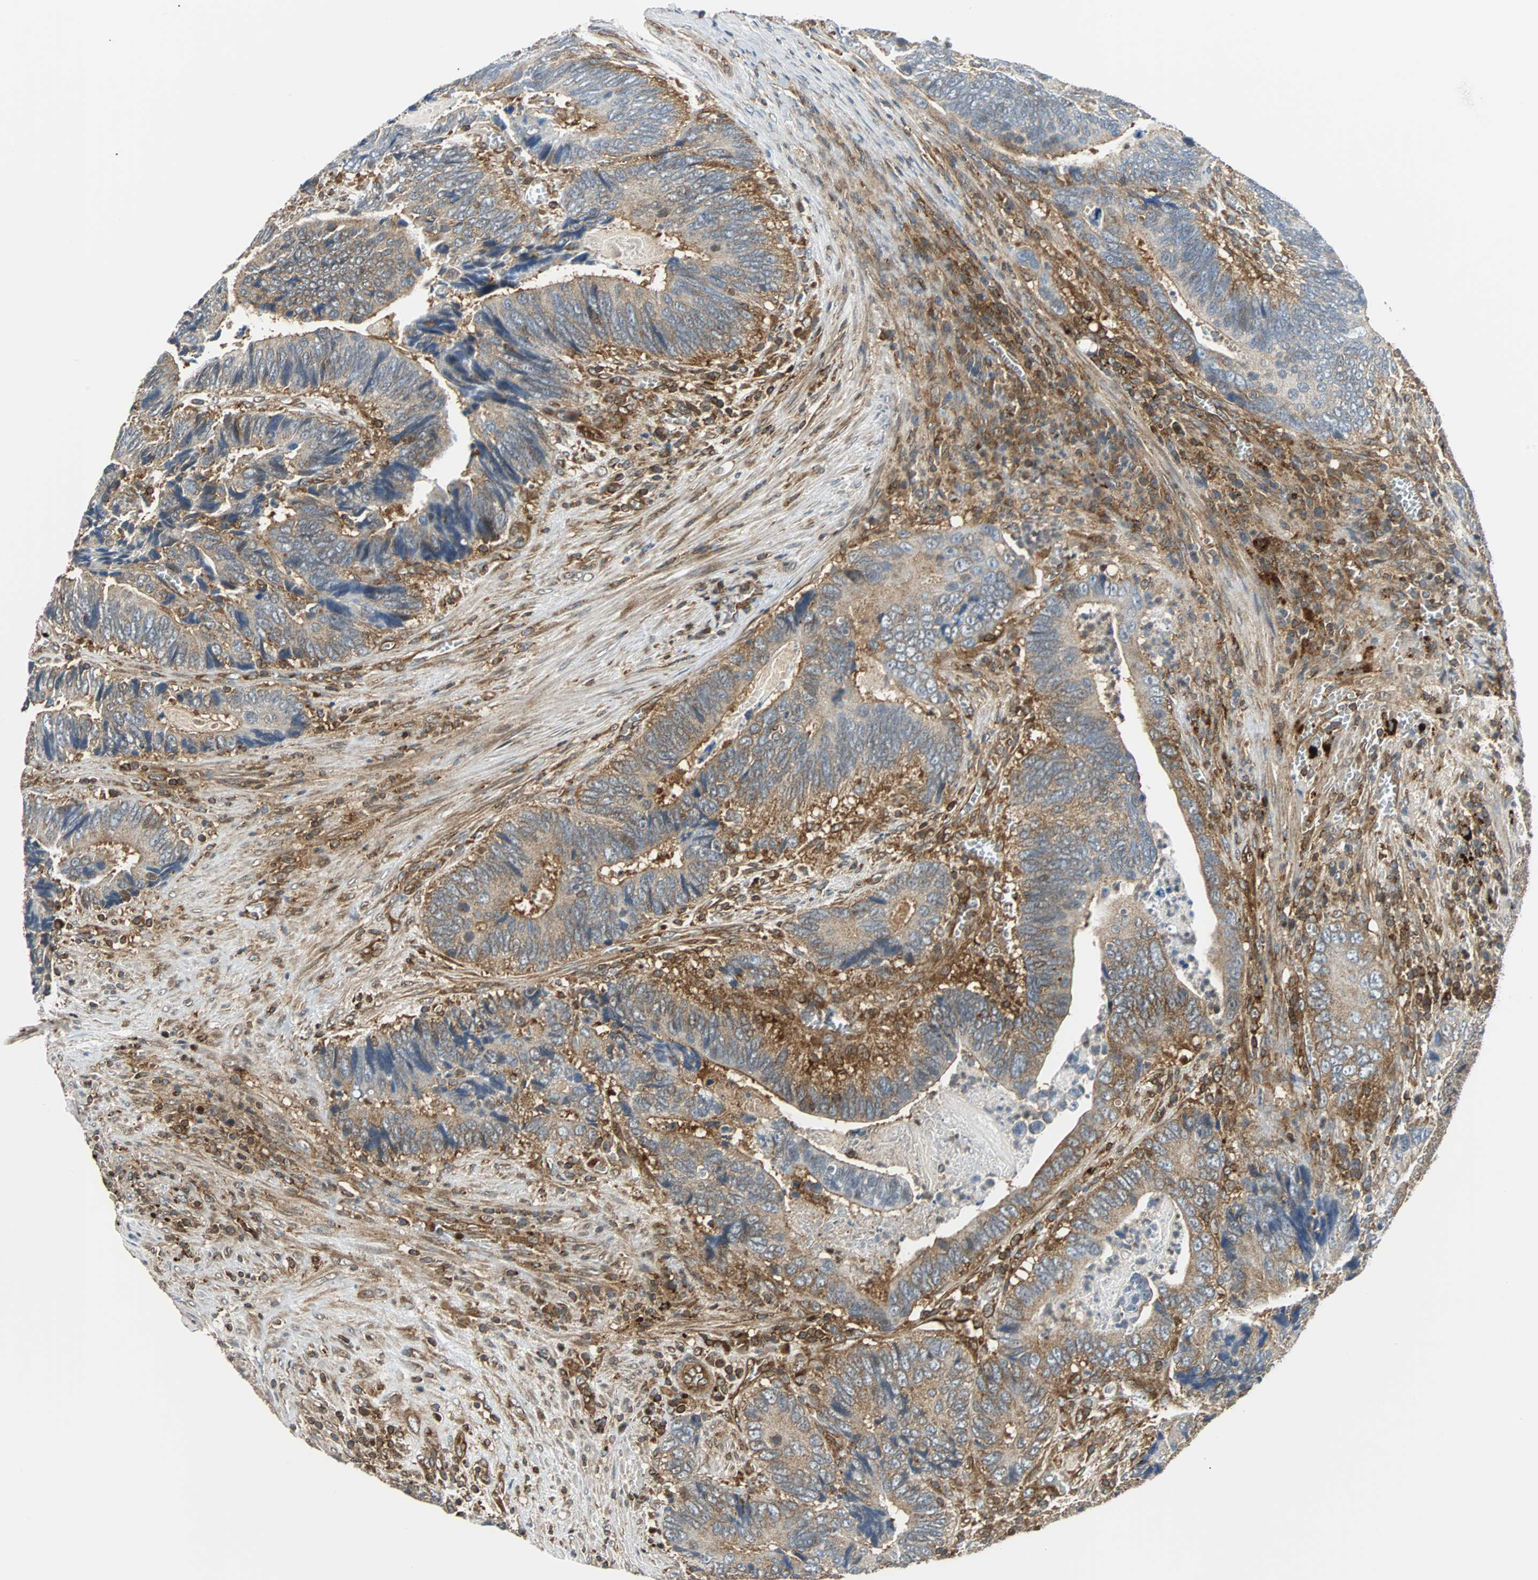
{"staining": {"intensity": "moderate", "quantity": "25%-75%", "location": "cytoplasmic/membranous"}, "tissue": "colorectal cancer", "cell_type": "Tumor cells", "image_type": "cancer", "snomed": [{"axis": "morphology", "description": "Adenocarcinoma, NOS"}, {"axis": "topography", "description": "Colon"}], "caption": "This is an image of immunohistochemistry staining of adenocarcinoma (colorectal), which shows moderate staining in the cytoplasmic/membranous of tumor cells.", "gene": "RELA", "patient": {"sex": "male", "age": 72}}